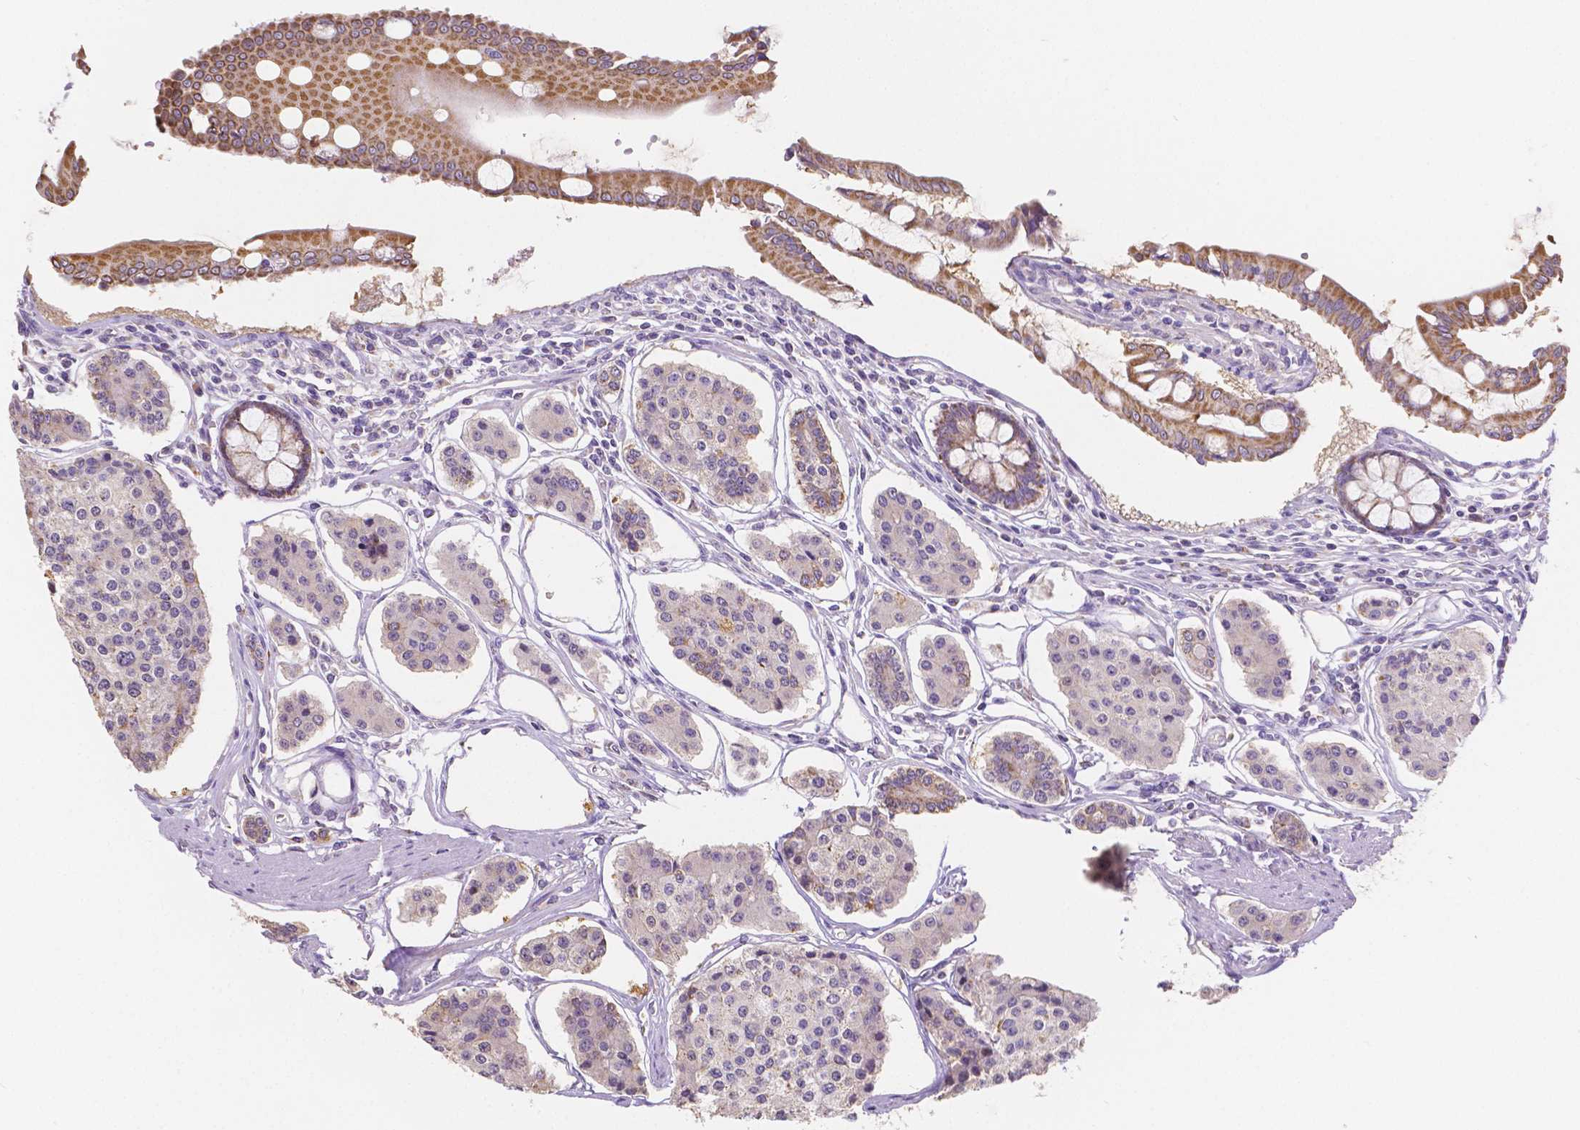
{"staining": {"intensity": "negative", "quantity": "none", "location": "none"}, "tissue": "carcinoid", "cell_type": "Tumor cells", "image_type": "cancer", "snomed": [{"axis": "morphology", "description": "Carcinoid, malignant, NOS"}, {"axis": "topography", "description": "Small intestine"}], "caption": "This is a histopathology image of immunohistochemistry (IHC) staining of carcinoid, which shows no expression in tumor cells.", "gene": "TMEM130", "patient": {"sex": "female", "age": 65}}